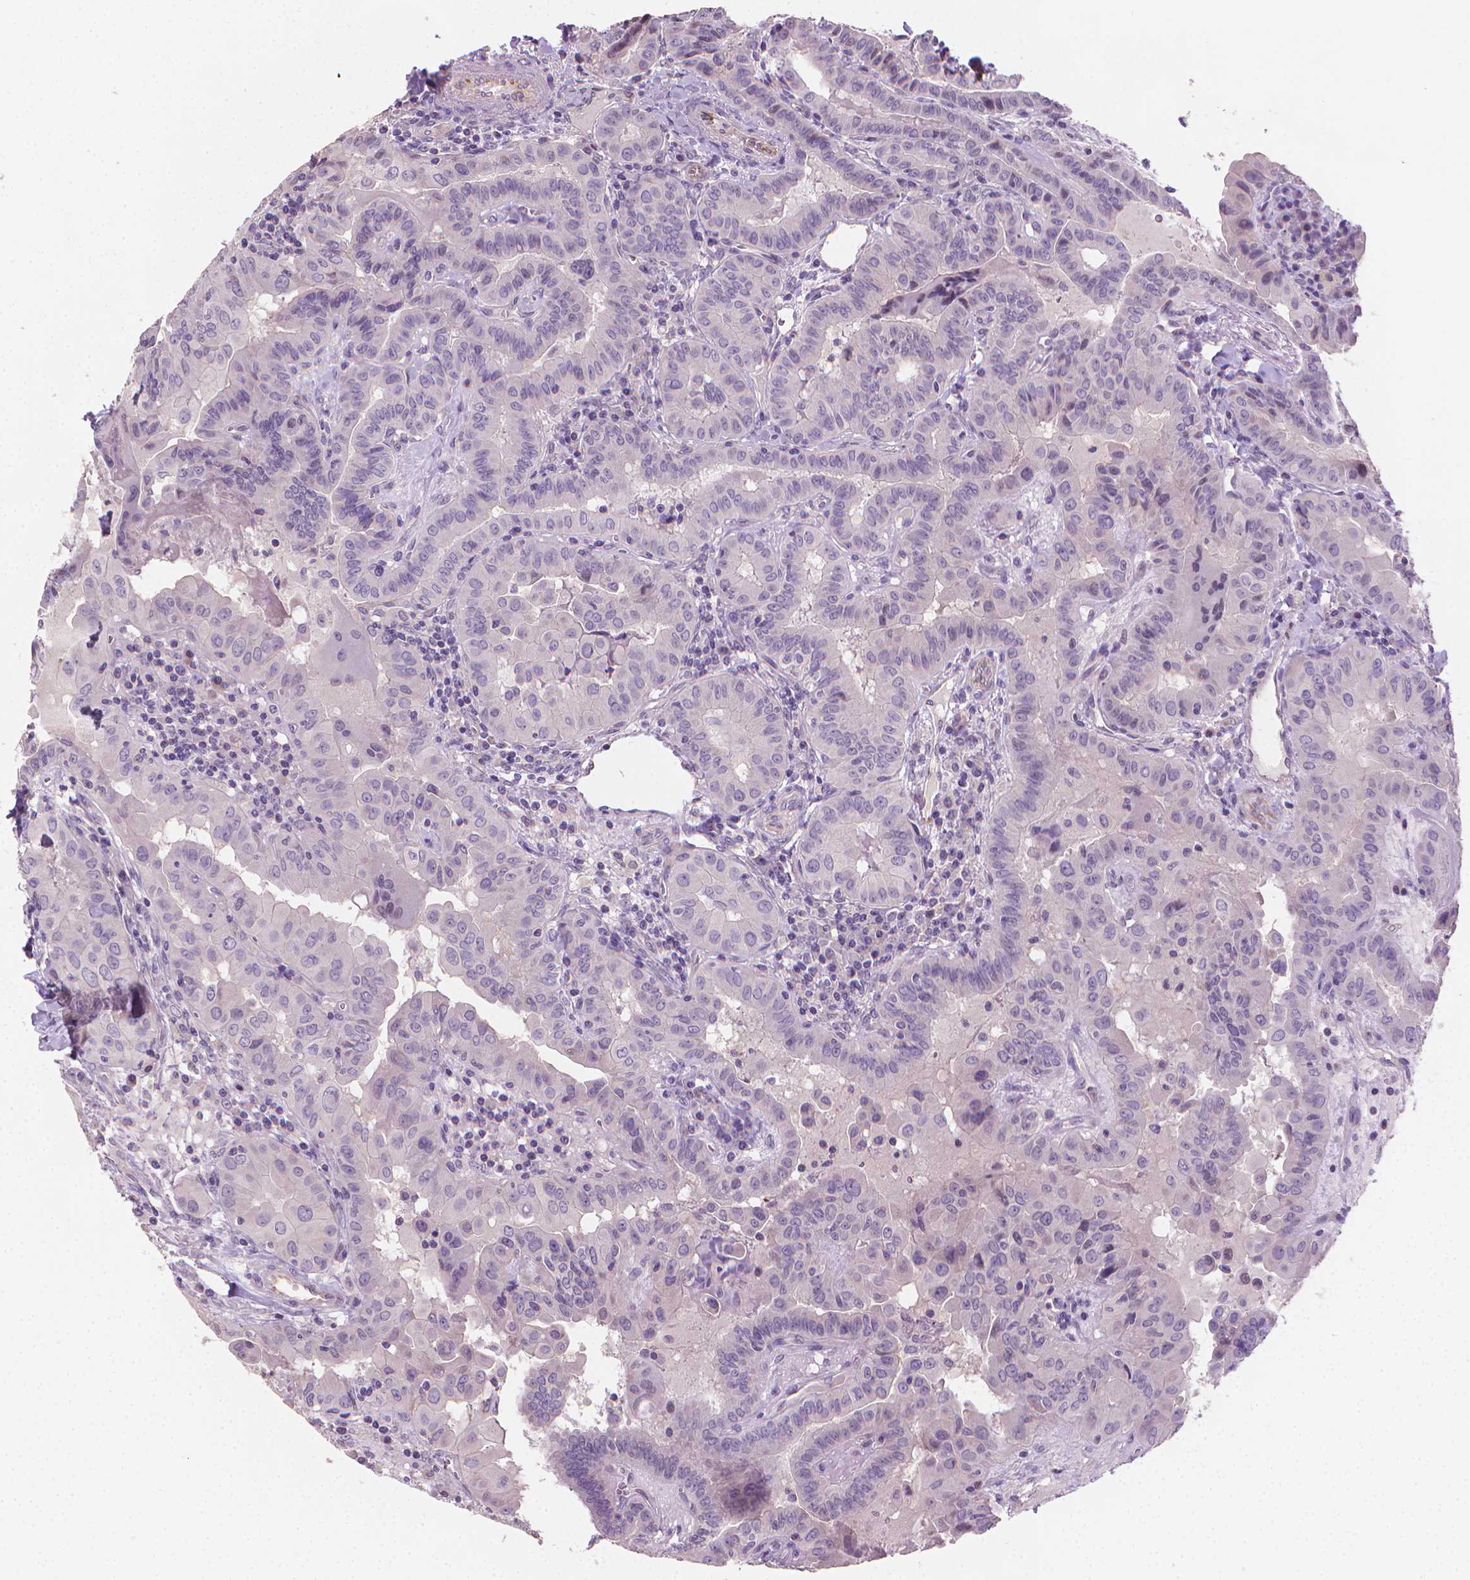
{"staining": {"intensity": "negative", "quantity": "none", "location": "none"}, "tissue": "thyroid cancer", "cell_type": "Tumor cells", "image_type": "cancer", "snomed": [{"axis": "morphology", "description": "Papillary adenocarcinoma, NOS"}, {"axis": "topography", "description": "Thyroid gland"}], "caption": "Immunohistochemistry photomicrograph of neoplastic tissue: papillary adenocarcinoma (thyroid) stained with DAB (3,3'-diaminobenzidine) reveals no significant protein positivity in tumor cells.", "gene": "CLXN", "patient": {"sex": "female", "age": 37}}